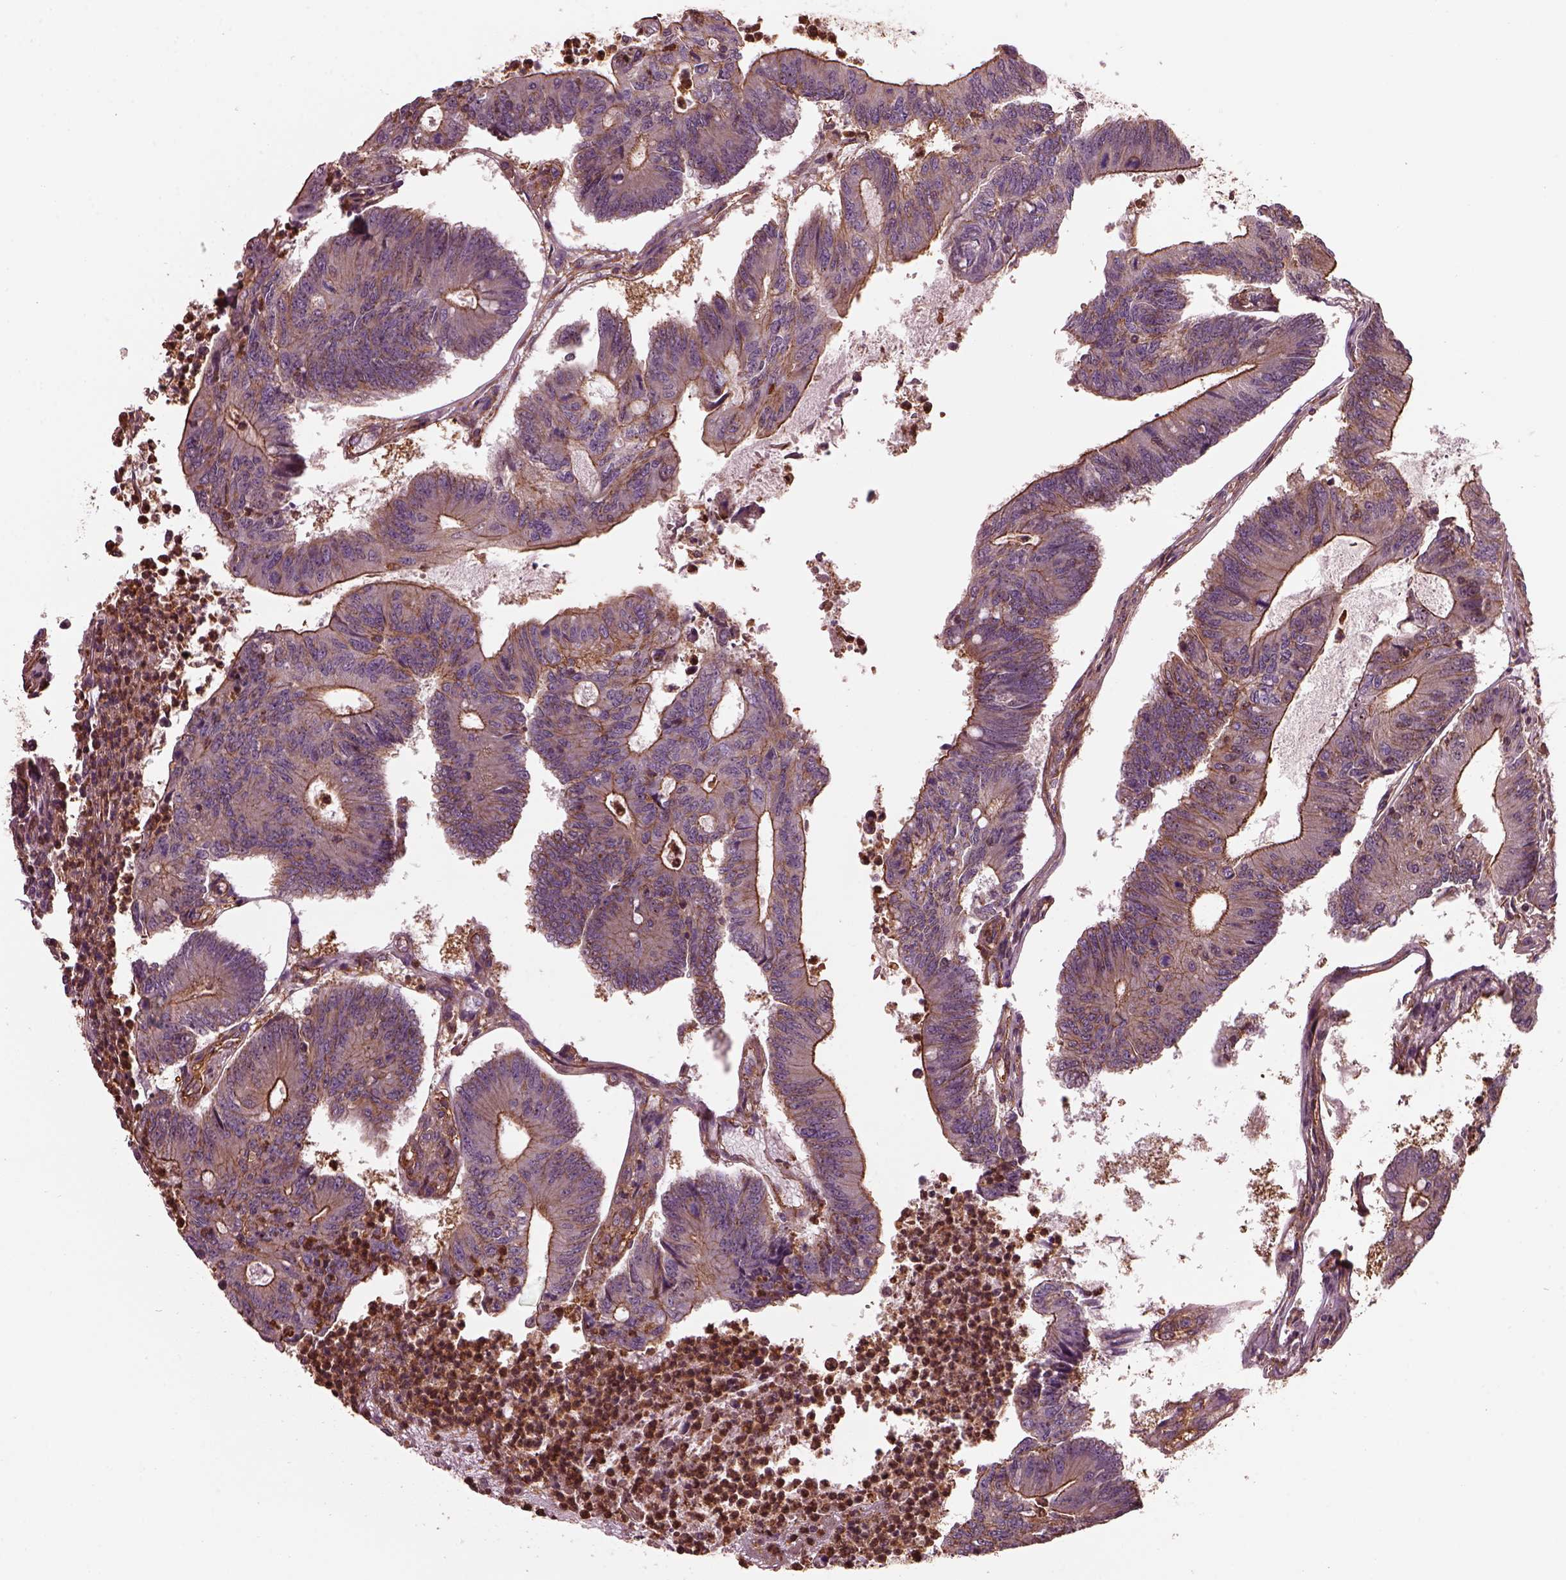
{"staining": {"intensity": "moderate", "quantity": ">75%", "location": "cytoplasmic/membranous"}, "tissue": "colorectal cancer", "cell_type": "Tumor cells", "image_type": "cancer", "snomed": [{"axis": "morphology", "description": "Adenocarcinoma, NOS"}, {"axis": "topography", "description": "Colon"}], "caption": "Immunohistochemistry (IHC) of human colorectal adenocarcinoma reveals medium levels of moderate cytoplasmic/membranous positivity in approximately >75% of tumor cells. (Brightfield microscopy of DAB IHC at high magnification).", "gene": "MYL6", "patient": {"sex": "female", "age": 70}}